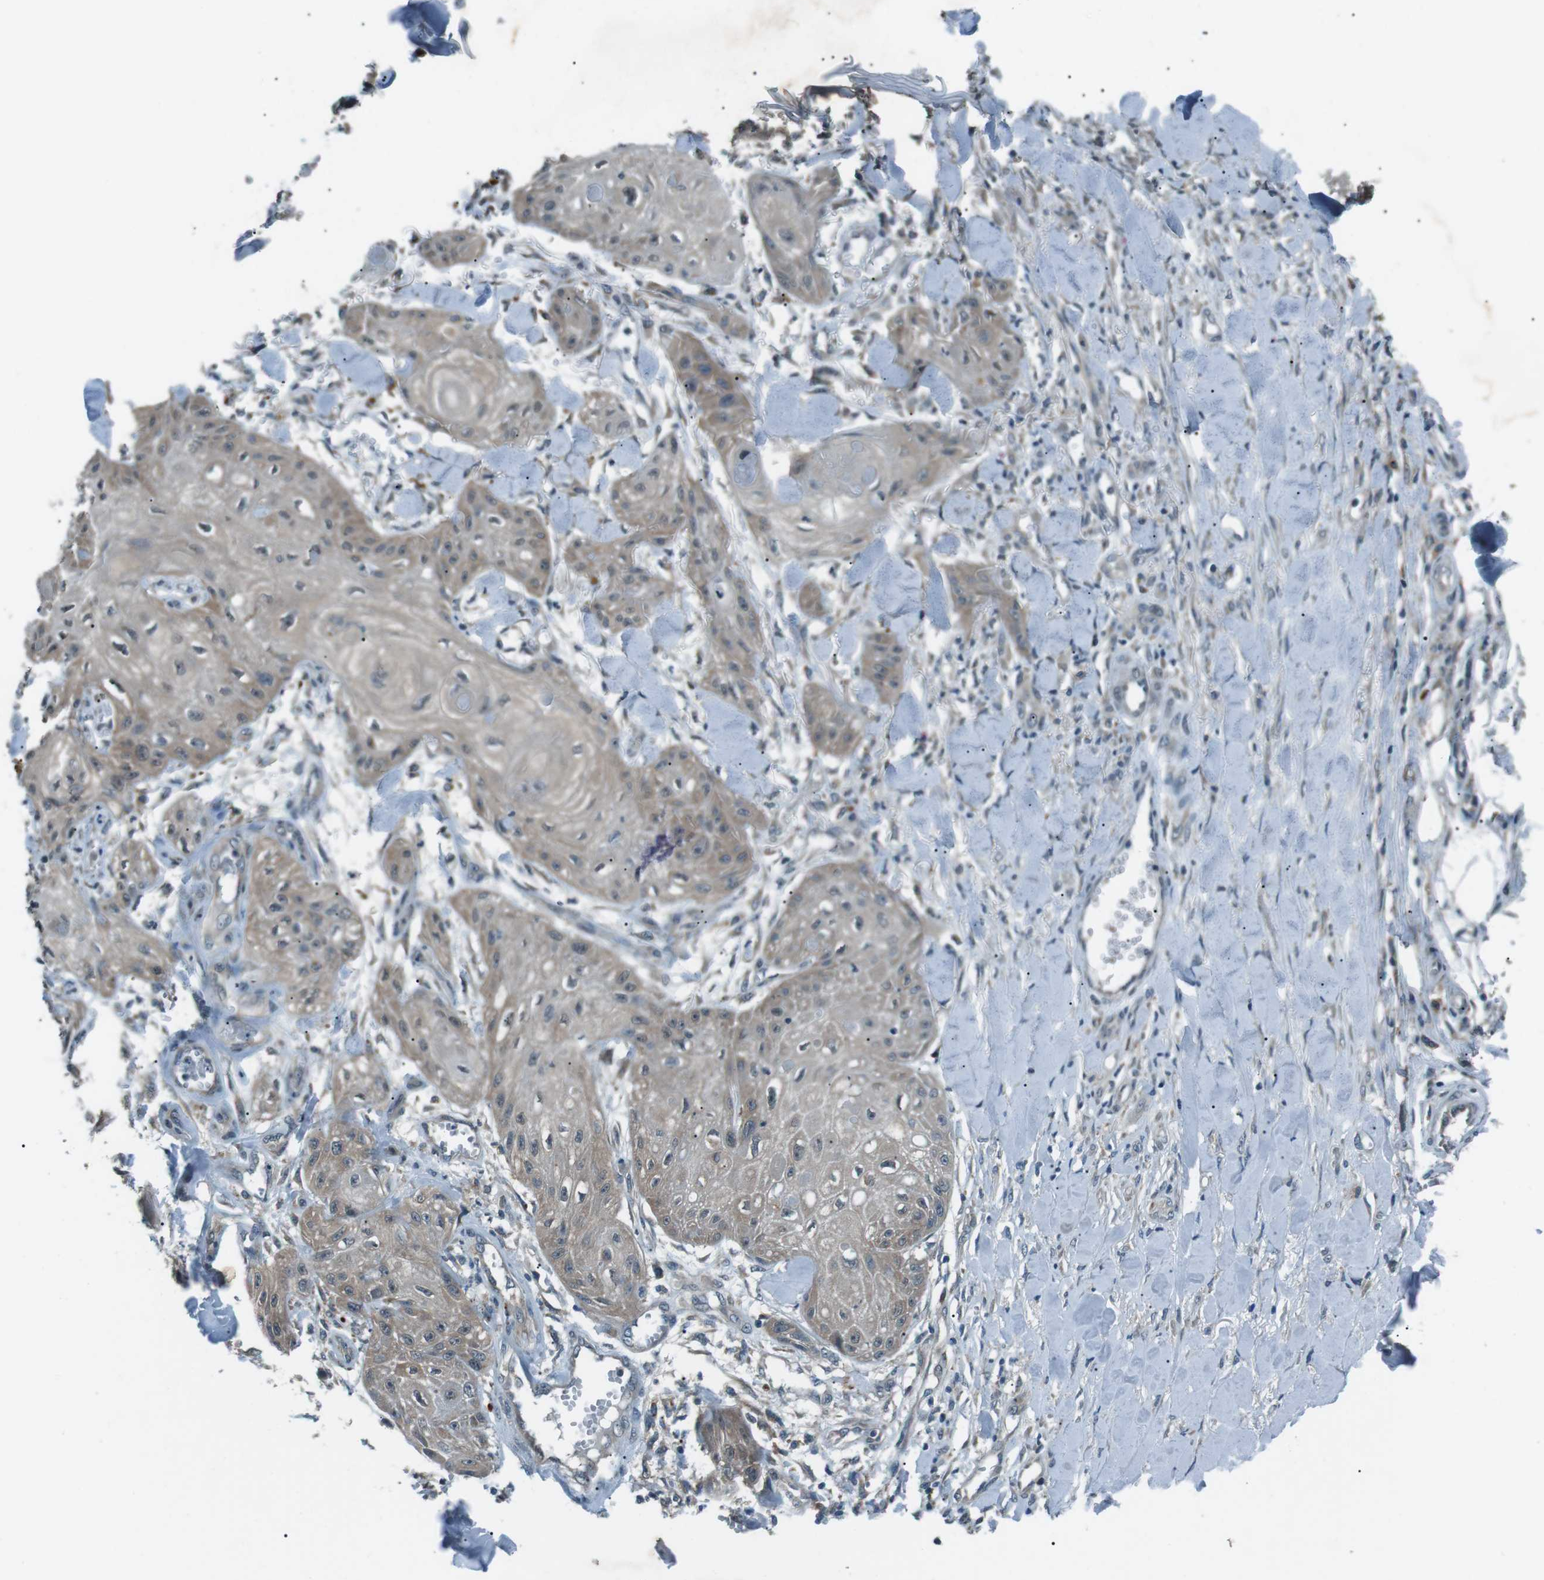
{"staining": {"intensity": "weak", "quantity": "25%-75%", "location": "cytoplasmic/membranous"}, "tissue": "skin cancer", "cell_type": "Tumor cells", "image_type": "cancer", "snomed": [{"axis": "morphology", "description": "Squamous cell carcinoma, NOS"}, {"axis": "topography", "description": "Skin"}], "caption": "A high-resolution histopathology image shows immunohistochemistry staining of skin cancer (squamous cell carcinoma), which exhibits weak cytoplasmic/membranous expression in approximately 25%-75% of tumor cells.", "gene": "LRIG2", "patient": {"sex": "male", "age": 74}}